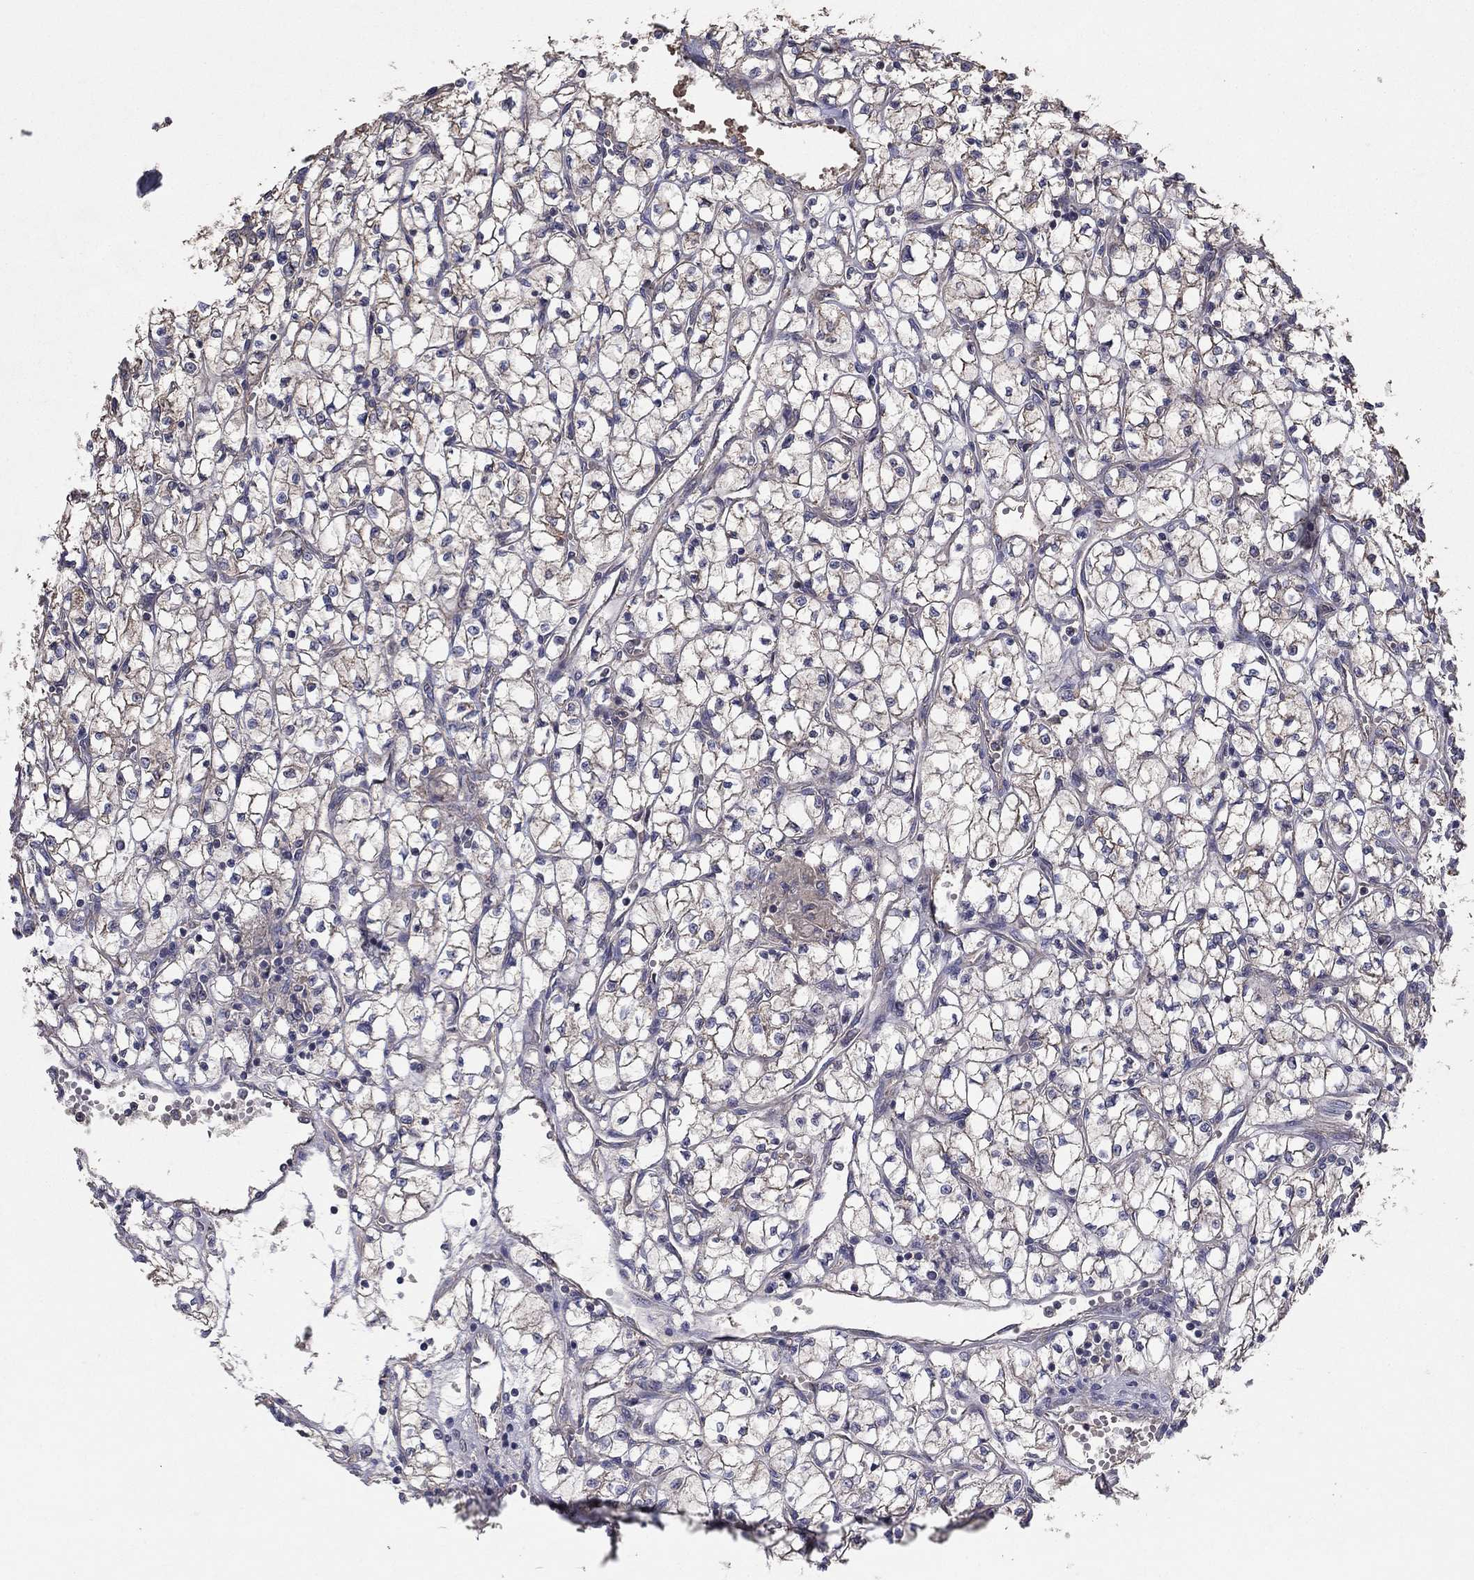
{"staining": {"intensity": "negative", "quantity": "none", "location": "none"}, "tissue": "renal cancer", "cell_type": "Tumor cells", "image_type": "cancer", "snomed": [{"axis": "morphology", "description": "Adenocarcinoma, NOS"}, {"axis": "topography", "description": "Kidney"}], "caption": "Renal cancer (adenocarcinoma) was stained to show a protein in brown. There is no significant staining in tumor cells.", "gene": "FLT4", "patient": {"sex": "female", "age": 64}}